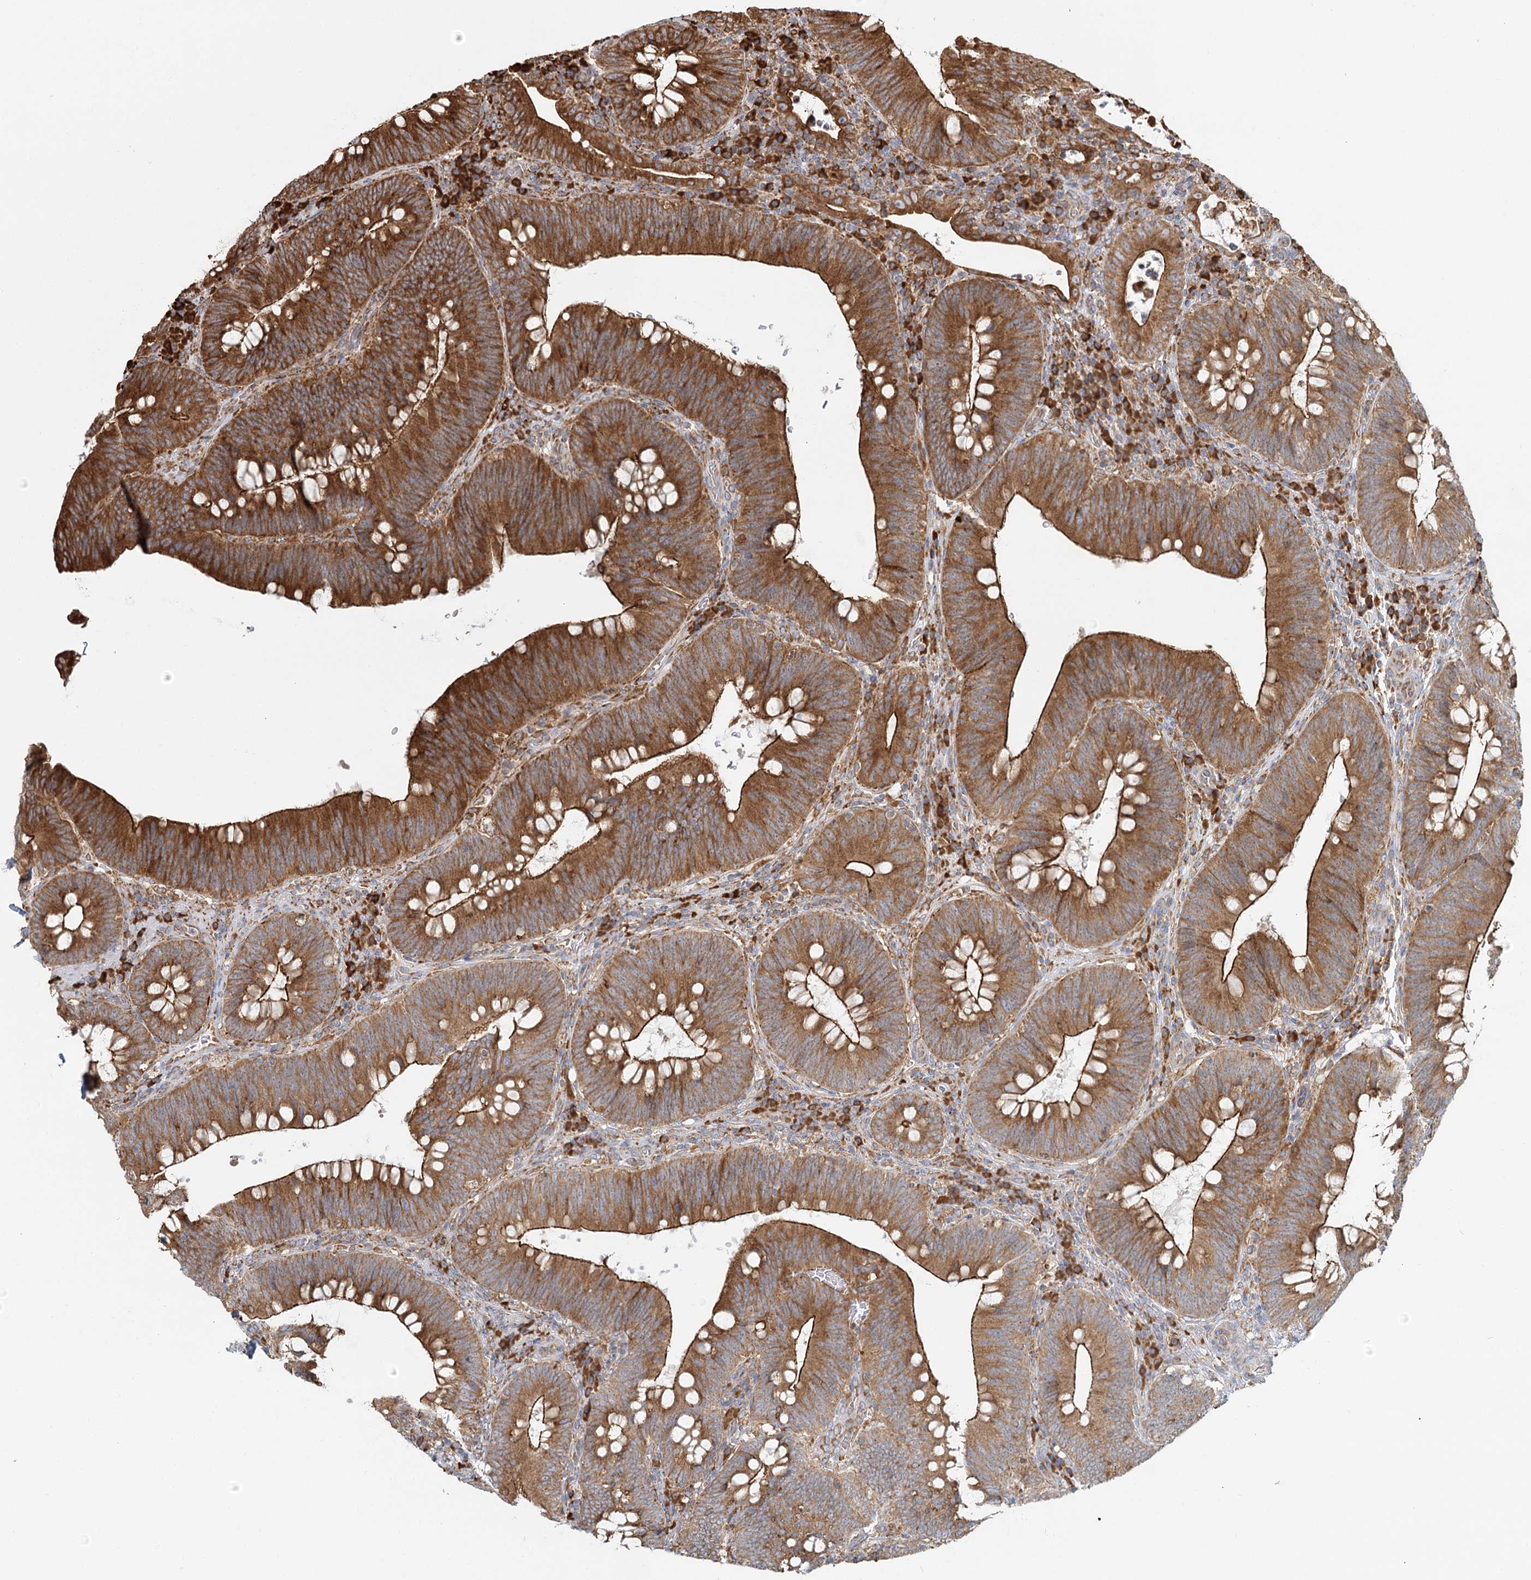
{"staining": {"intensity": "moderate", "quantity": ">75%", "location": "cytoplasmic/membranous"}, "tissue": "colorectal cancer", "cell_type": "Tumor cells", "image_type": "cancer", "snomed": [{"axis": "morphology", "description": "Normal tissue, NOS"}, {"axis": "topography", "description": "Colon"}], "caption": "A brown stain highlights moderate cytoplasmic/membranous staining of a protein in colorectal cancer tumor cells.", "gene": "TAS1R1", "patient": {"sex": "female", "age": 82}}